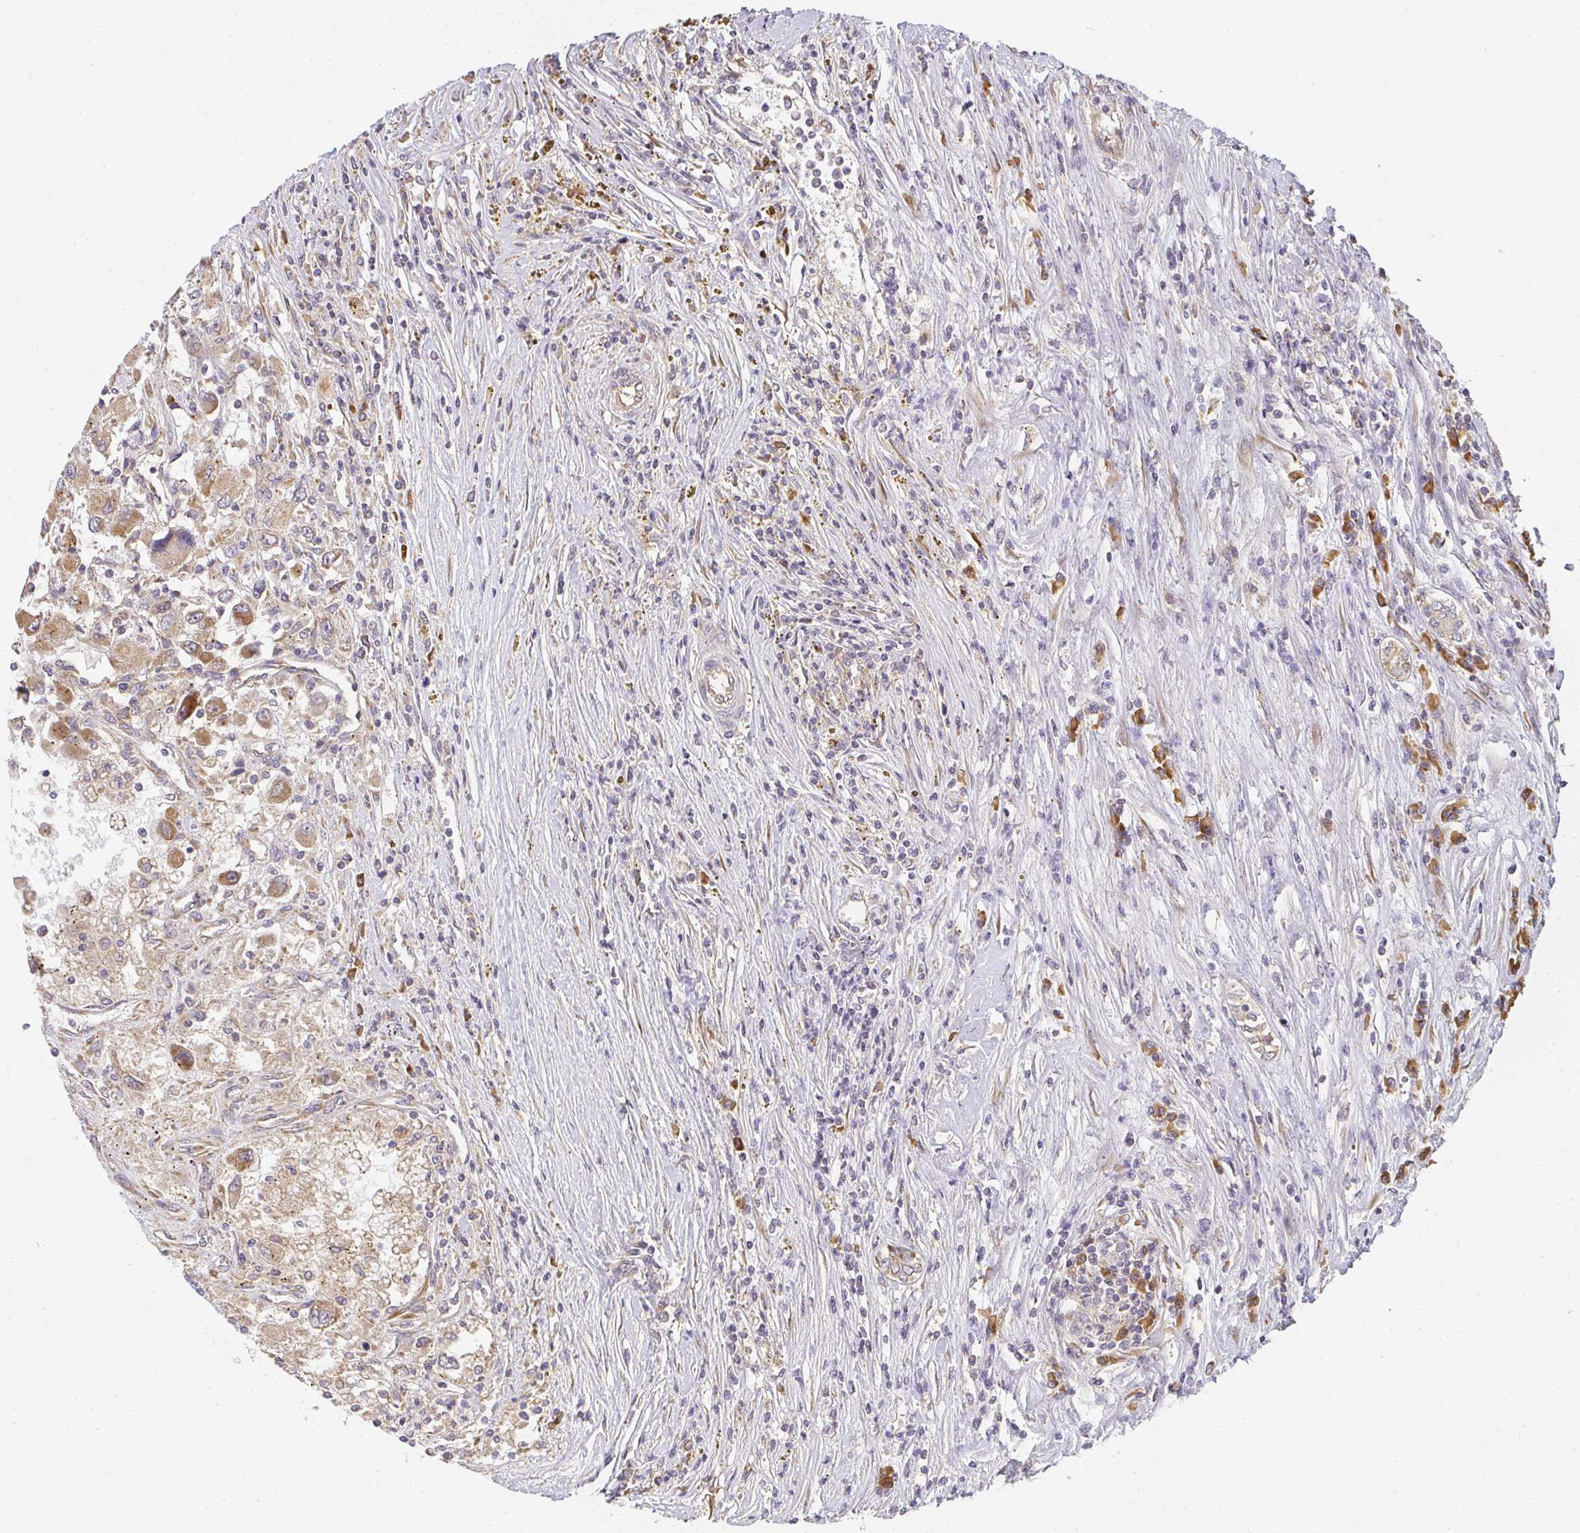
{"staining": {"intensity": "moderate", "quantity": ">75%", "location": "cytoplasmic/membranous"}, "tissue": "renal cancer", "cell_type": "Tumor cells", "image_type": "cancer", "snomed": [{"axis": "morphology", "description": "Adenocarcinoma, NOS"}, {"axis": "topography", "description": "Kidney"}], "caption": "Protein analysis of renal adenocarcinoma tissue exhibits moderate cytoplasmic/membranous staining in approximately >75% of tumor cells.", "gene": "SLC35B3", "patient": {"sex": "female", "age": 67}}